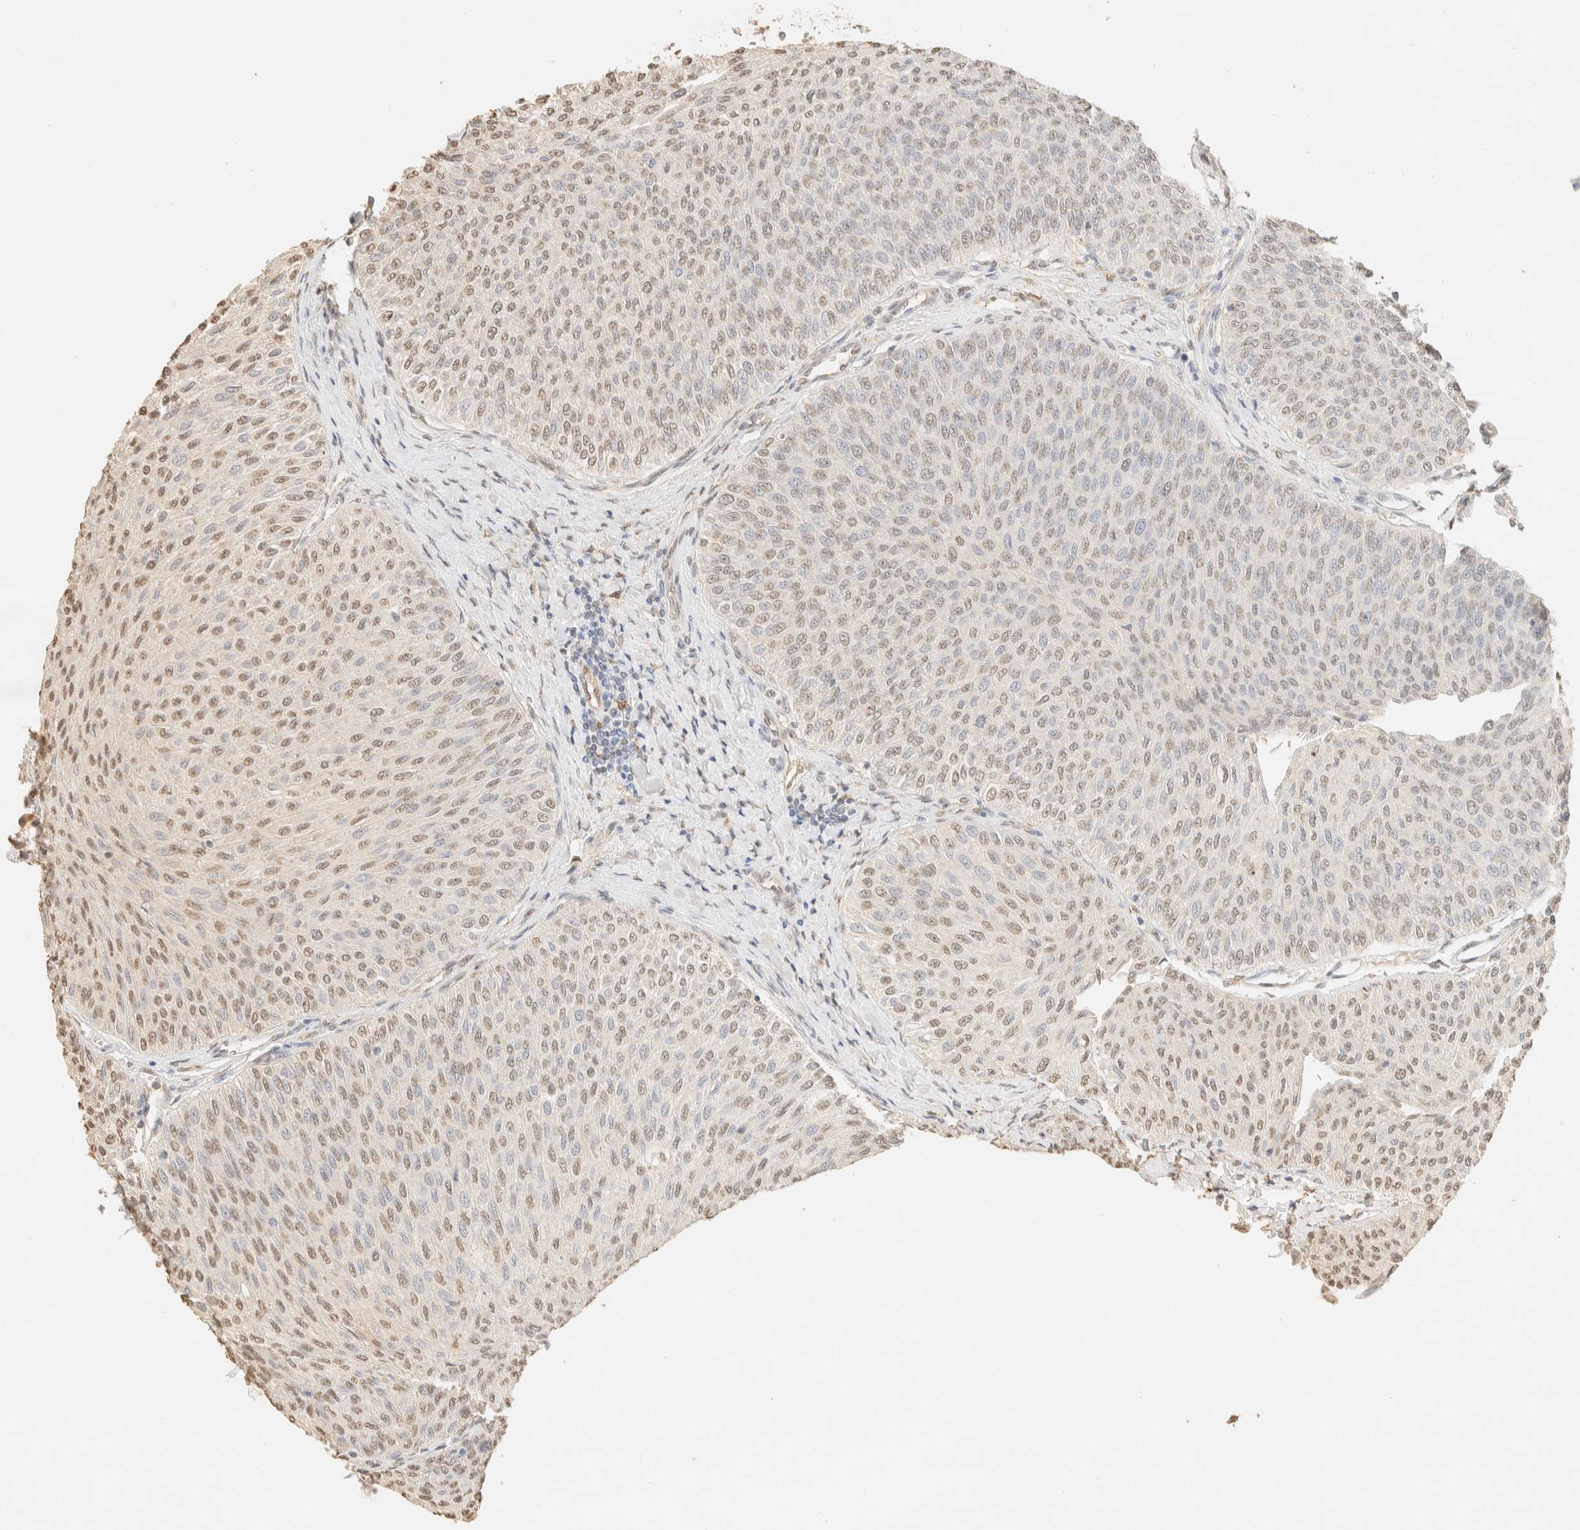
{"staining": {"intensity": "weak", "quantity": ">75%", "location": "nuclear"}, "tissue": "urothelial cancer", "cell_type": "Tumor cells", "image_type": "cancer", "snomed": [{"axis": "morphology", "description": "Urothelial carcinoma, Low grade"}, {"axis": "topography", "description": "Urinary bladder"}], "caption": "This is an image of immunohistochemistry (IHC) staining of urothelial cancer, which shows weak expression in the nuclear of tumor cells.", "gene": "S100A13", "patient": {"sex": "male", "age": 78}}